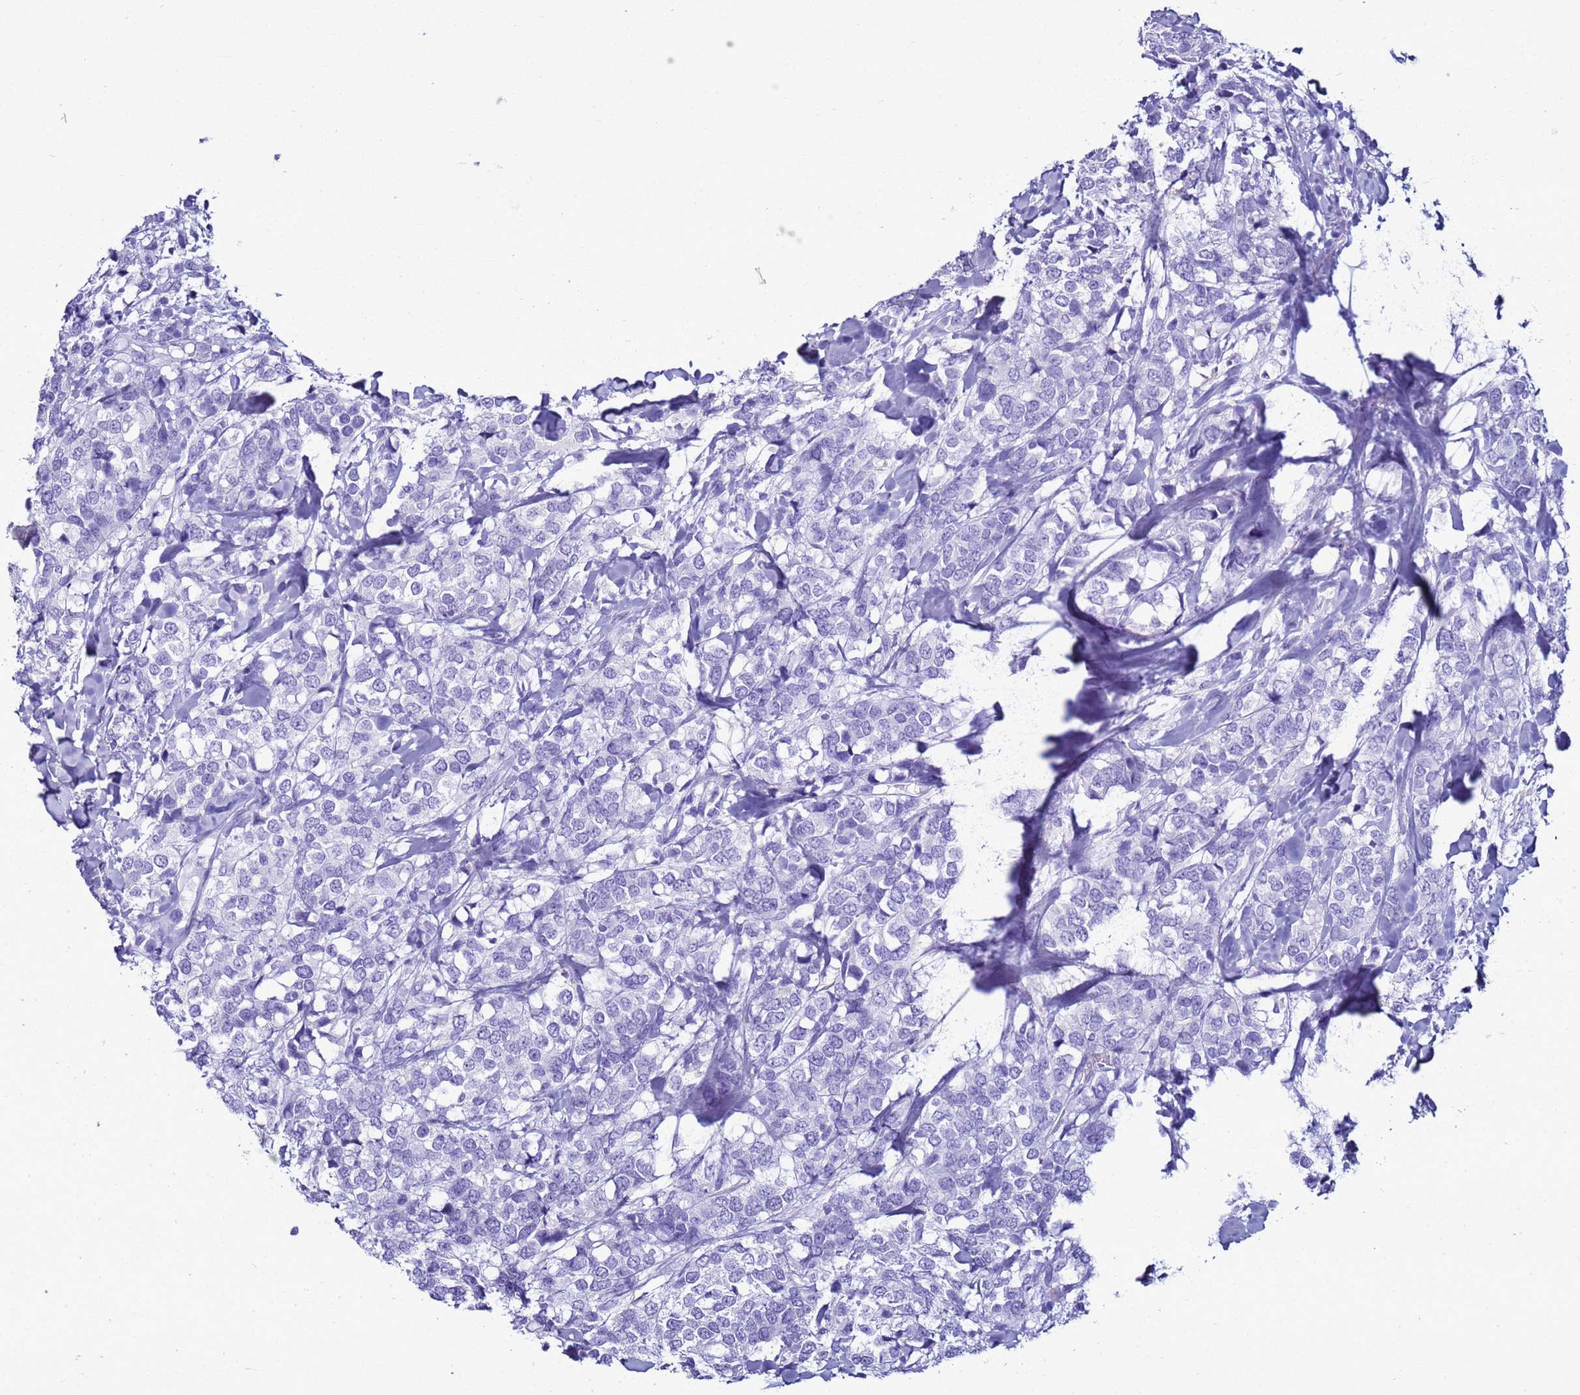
{"staining": {"intensity": "negative", "quantity": "none", "location": "none"}, "tissue": "breast cancer", "cell_type": "Tumor cells", "image_type": "cancer", "snomed": [{"axis": "morphology", "description": "Lobular carcinoma"}, {"axis": "topography", "description": "Breast"}], "caption": "Tumor cells show no significant protein staining in breast cancer.", "gene": "LCMT1", "patient": {"sex": "female", "age": 59}}